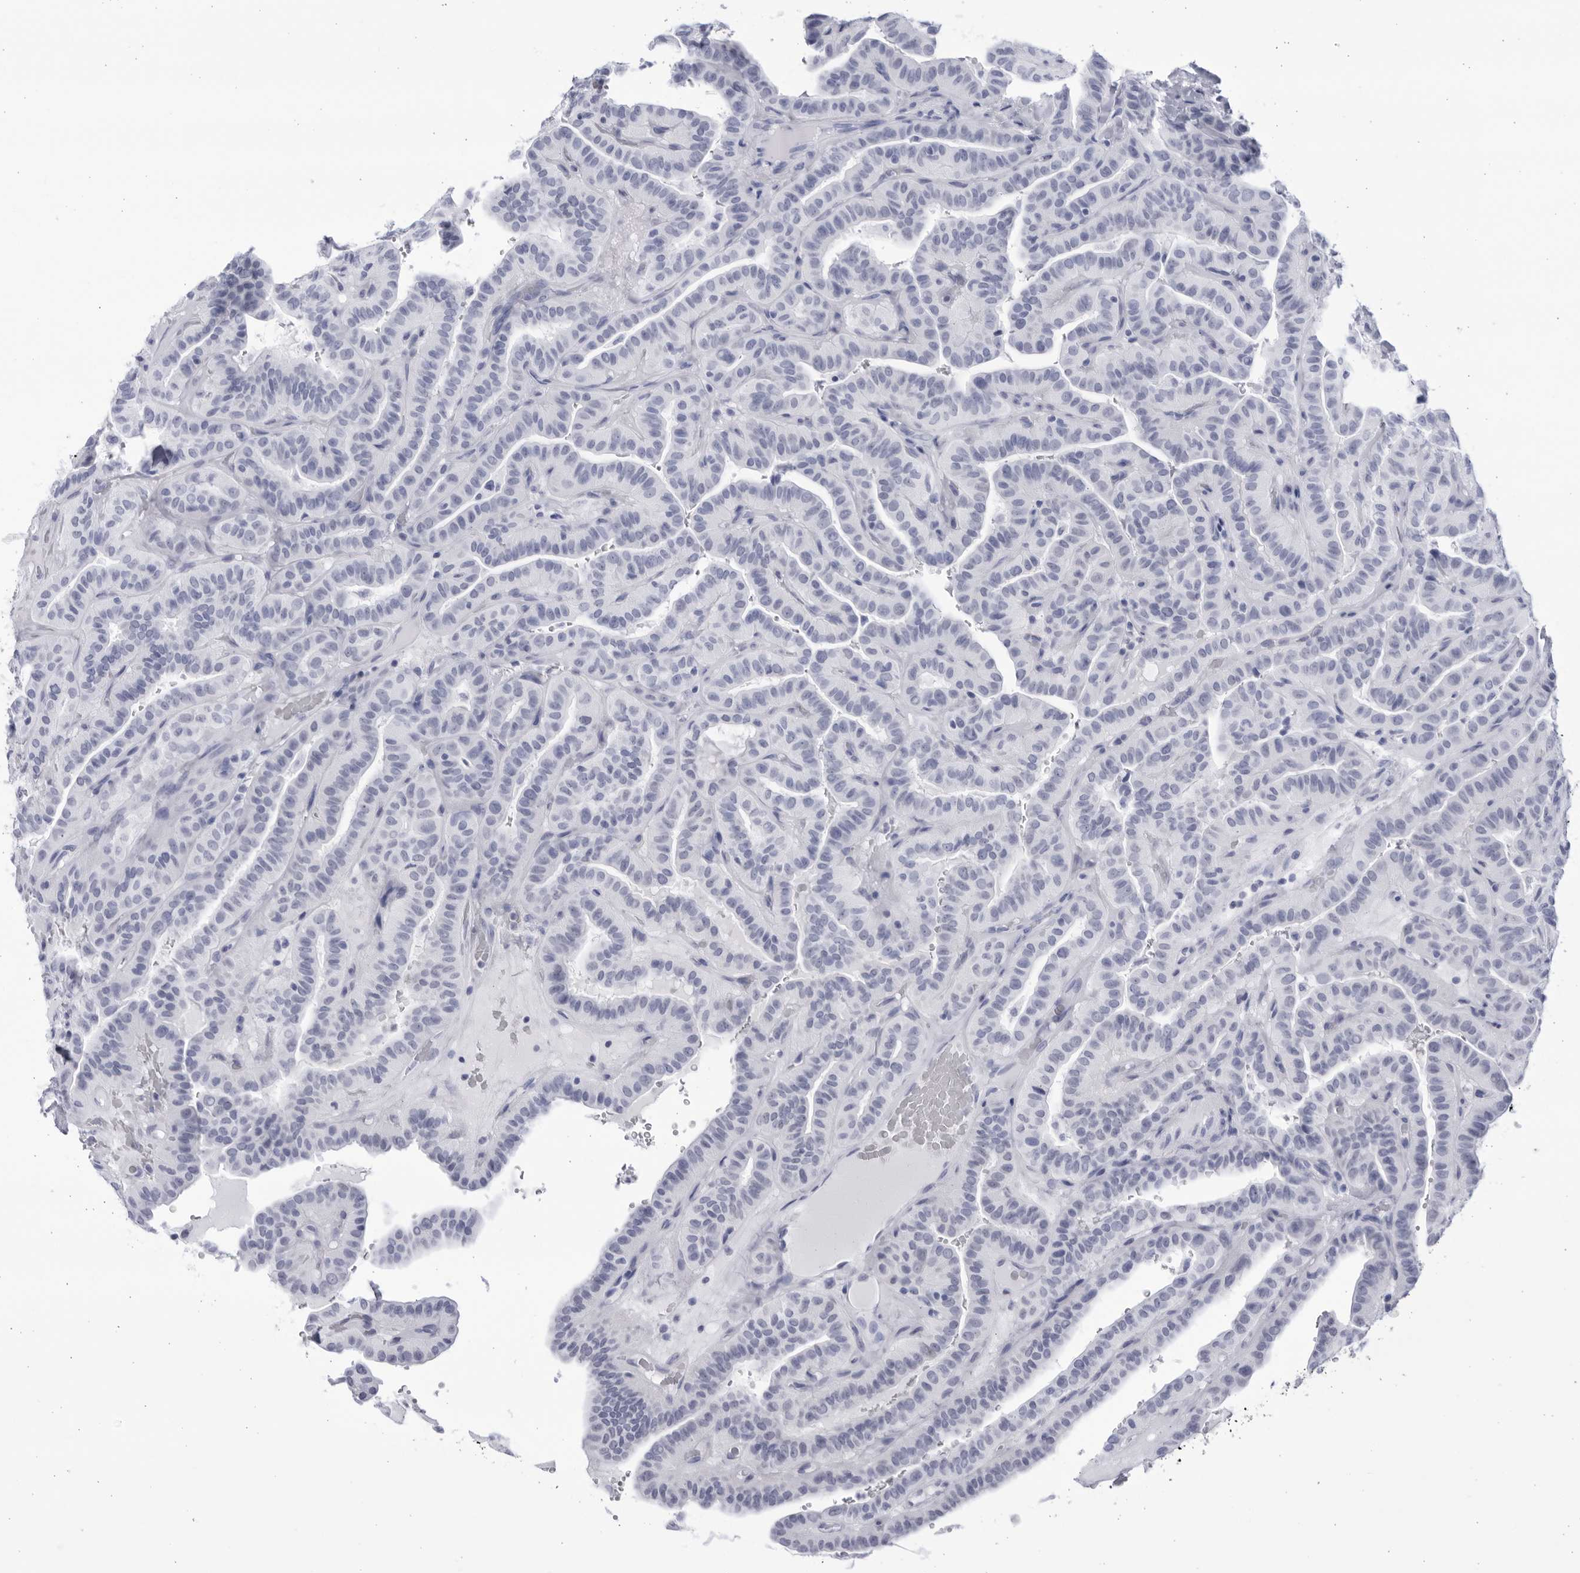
{"staining": {"intensity": "negative", "quantity": "none", "location": "none"}, "tissue": "thyroid cancer", "cell_type": "Tumor cells", "image_type": "cancer", "snomed": [{"axis": "morphology", "description": "Papillary adenocarcinoma, NOS"}, {"axis": "topography", "description": "Thyroid gland"}], "caption": "Immunohistochemistry (IHC) of thyroid cancer (papillary adenocarcinoma) reveals no staining in tumor cells.", "gene": "CCDC181", "patient": {"sex": "male", "age": 77}}